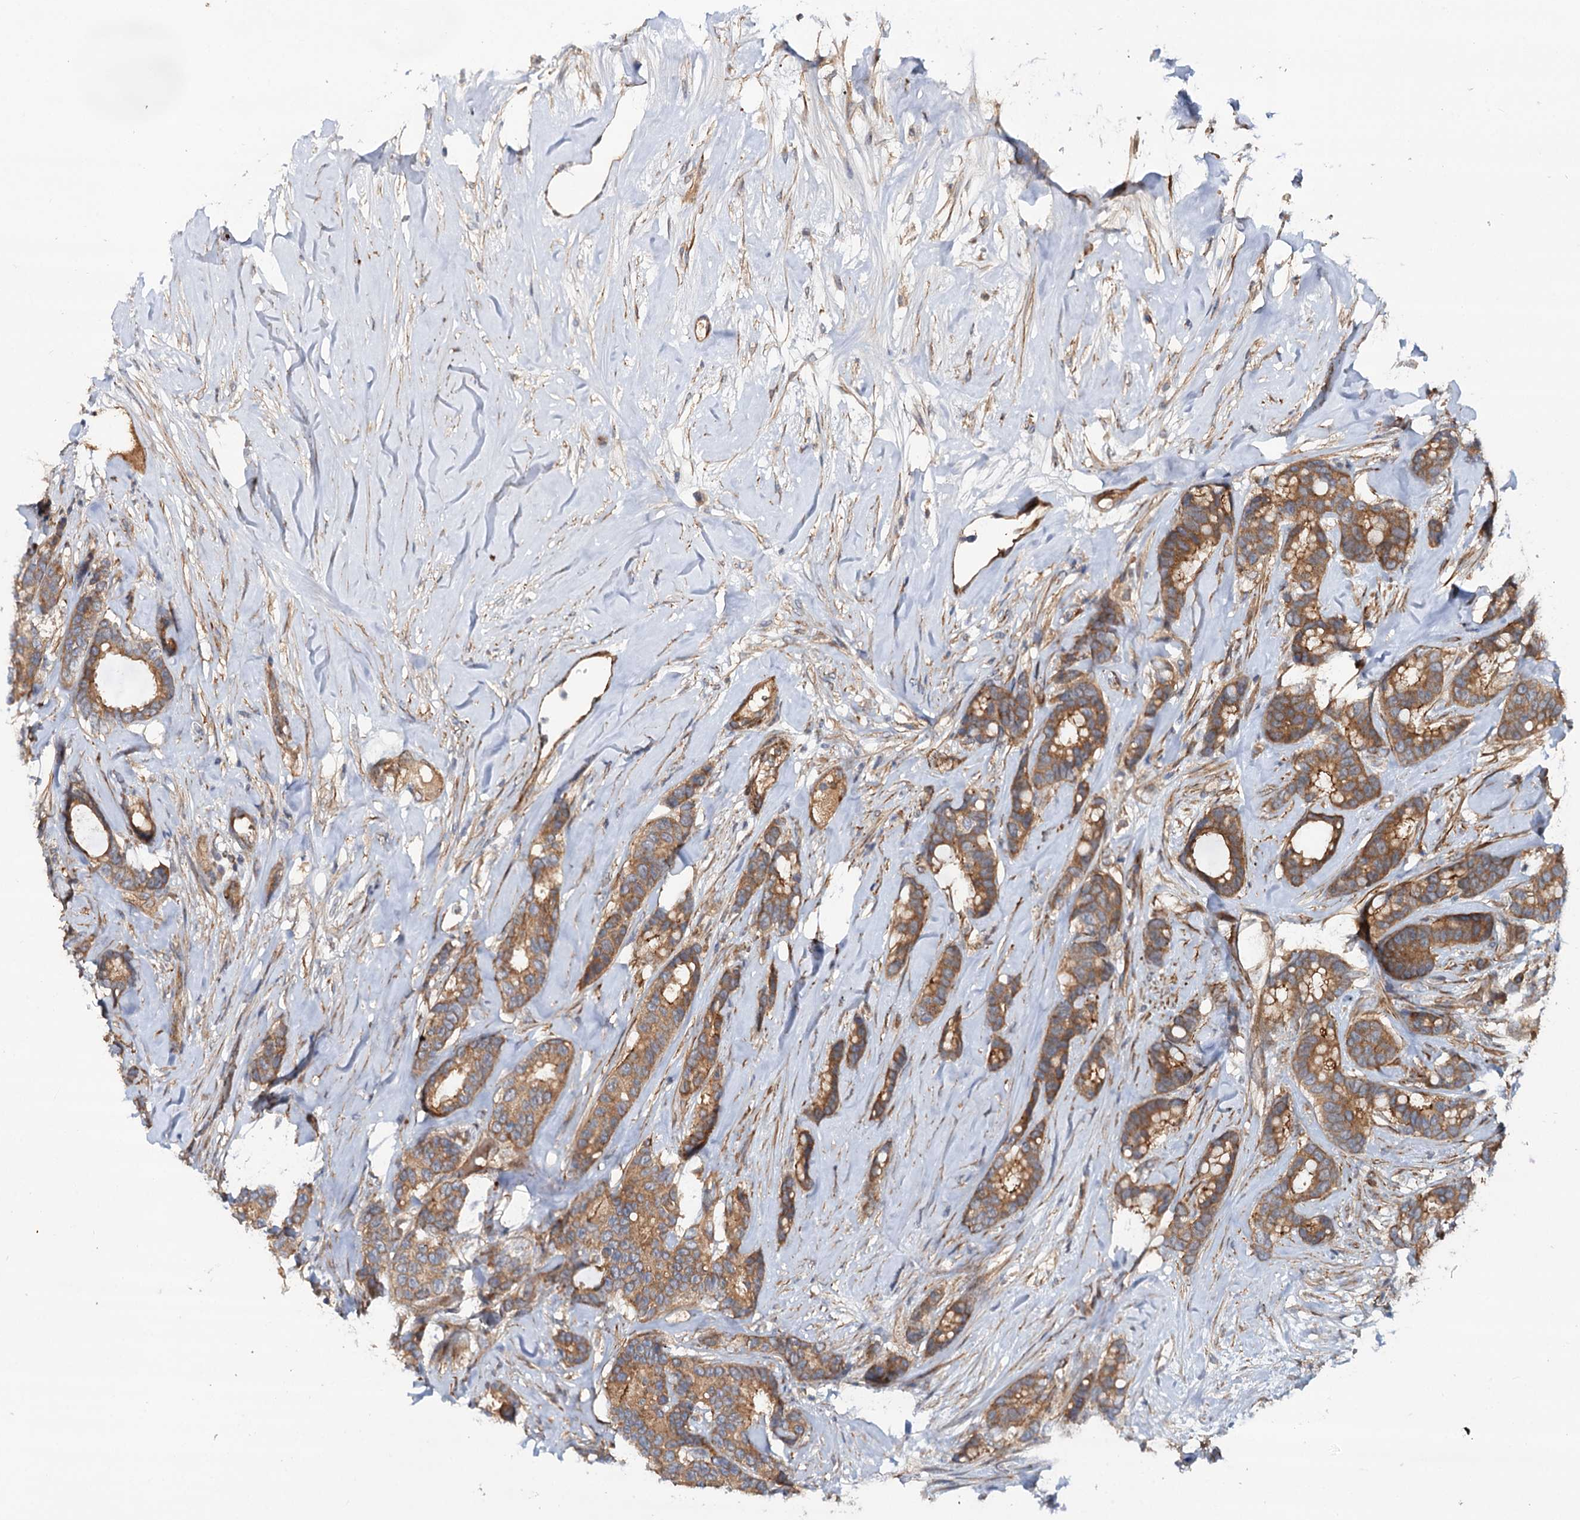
{"staining": {"intensity": "moderate", "quantity": ">75%", "location": "cytoplasmic/membranous"}, "tissue": "breast cancer", "cell_type": "Tumor cells", "image_type": "cancer", "snomed": [{"axis": "morphology", "description": "Duct carcinoma"}, {"axis": "topography", "description": "Breast"}], "caption": "Moderate cytoplasmic/membranous staining is appreciated in approximately >75% of tumor cells in breast cancer. Using DAB (3,3'-diaminobenzidine) (brown) and hematoxylin (blue) stains, captured at high magnification using brightfield microscopy.", "gene": "ADGRG4", "patient": {"sex": "female", "age": 87}}